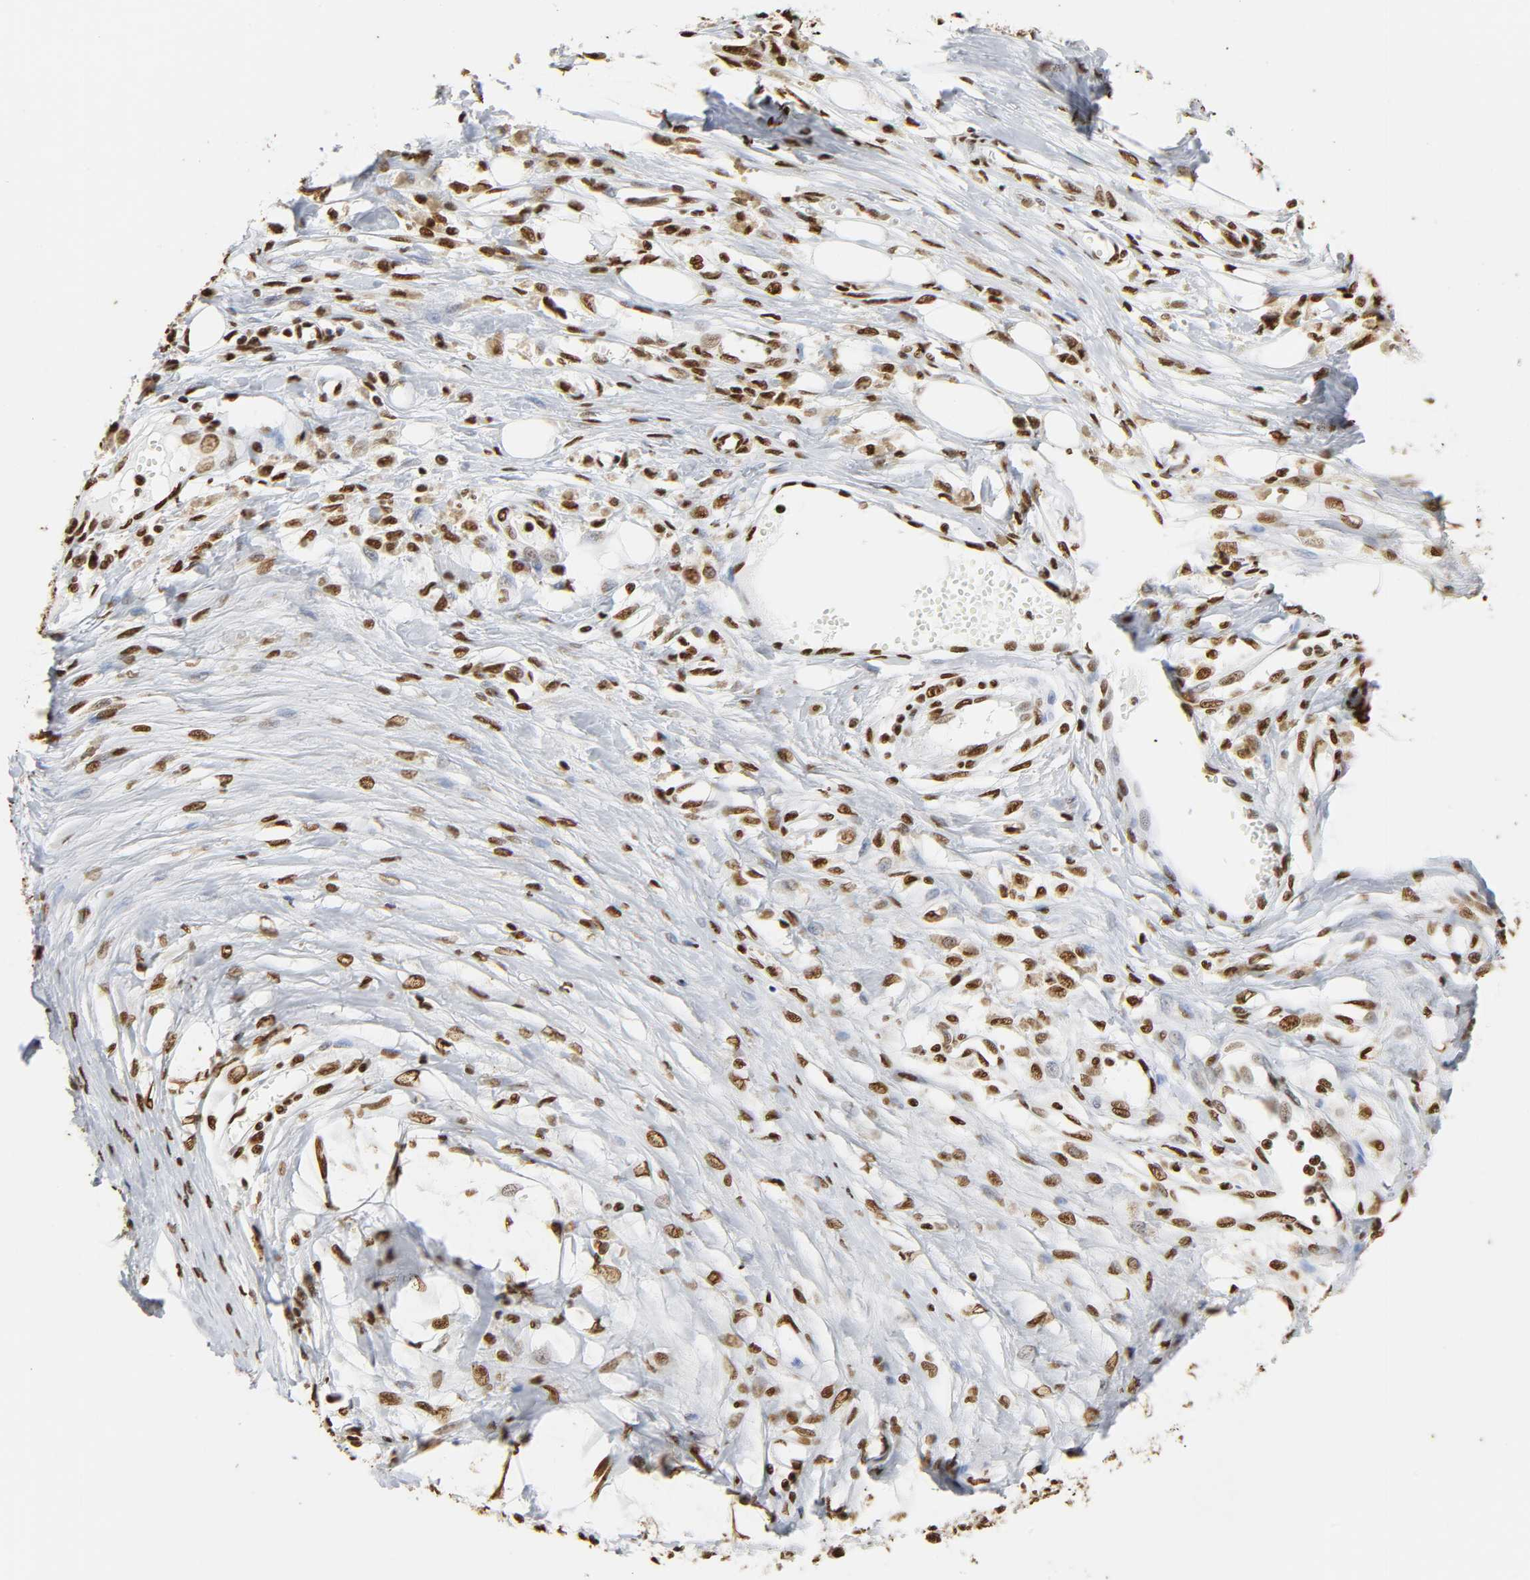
{"staining": {"intensity": "strong", "quantity": ">75%", "location": "nuclear"}, "tissue": "melanoma", "cell_type": "Tumor cells", "image_type": "cancer", "snomed": [{"axis": "morphology", "description": "Malignant melanoma, Metastatic site"}, {"axis": "topography", "description": "Lymph node"}], "caption": "Melanoma was stained to show a protein in brown. There is high levels of strong nuclear expression in approximately >75% of tumor cells. (Brightfield microscopy of DAB IHC at high magnification).", "gene": "HNRNPC", "patient": {"sex": "male", "age": 59}}